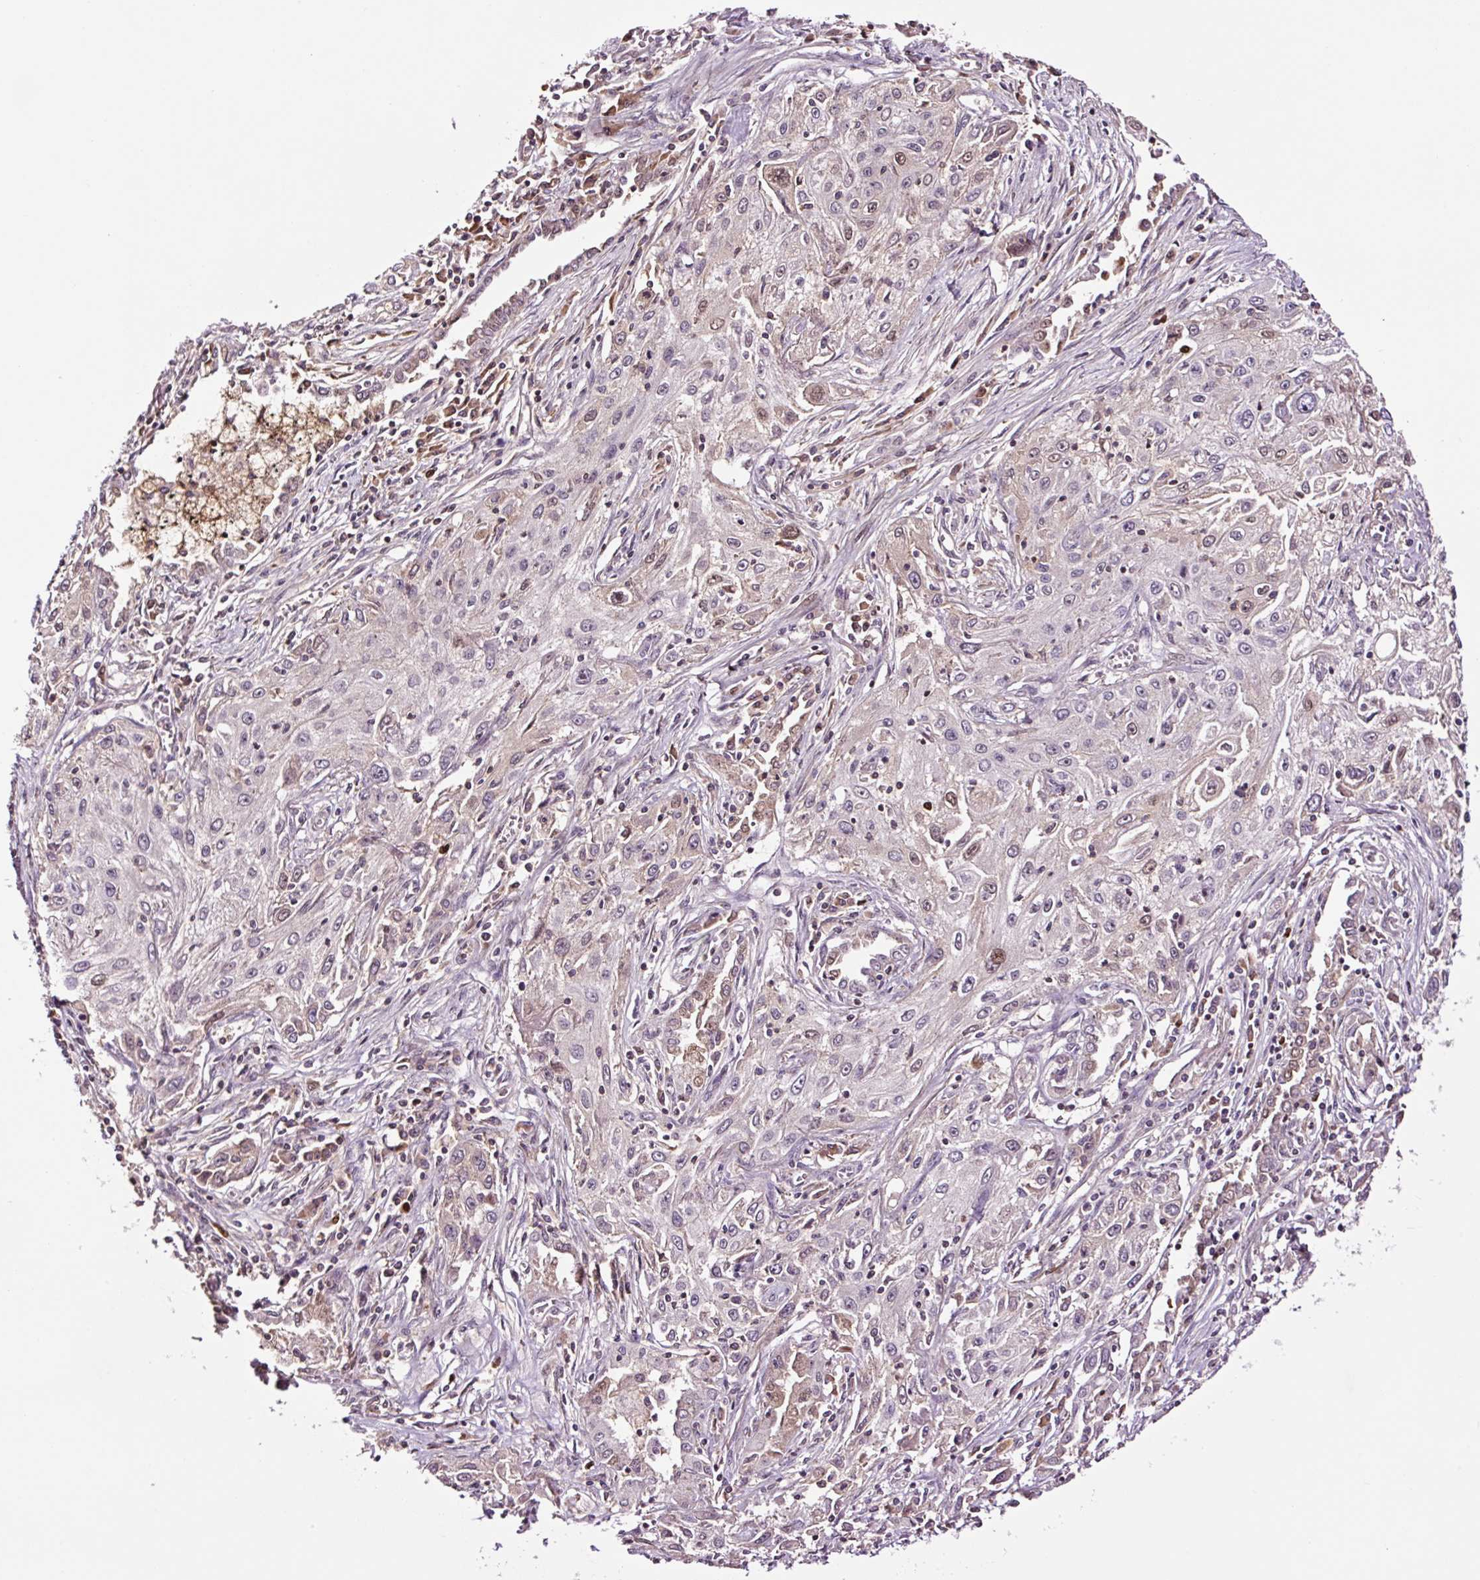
{"staining": {"intensity": "negative", "quantity": "none", "location": "none"}, "tissue": "lung cancer", "cell_type": "Tumor cells", "image_type": "cancer", "snomed": [{"axis": "morphology", "description": "Squamous cell carcinoma, NOS"}, {"axis": "topography", "description": "Lung"}], "caption": "Protein analysis of lung cancer reveals no significant positivity in tumor cells.", "gene": "DPPA4", "patient": {"sex": "female", "age": 69}}